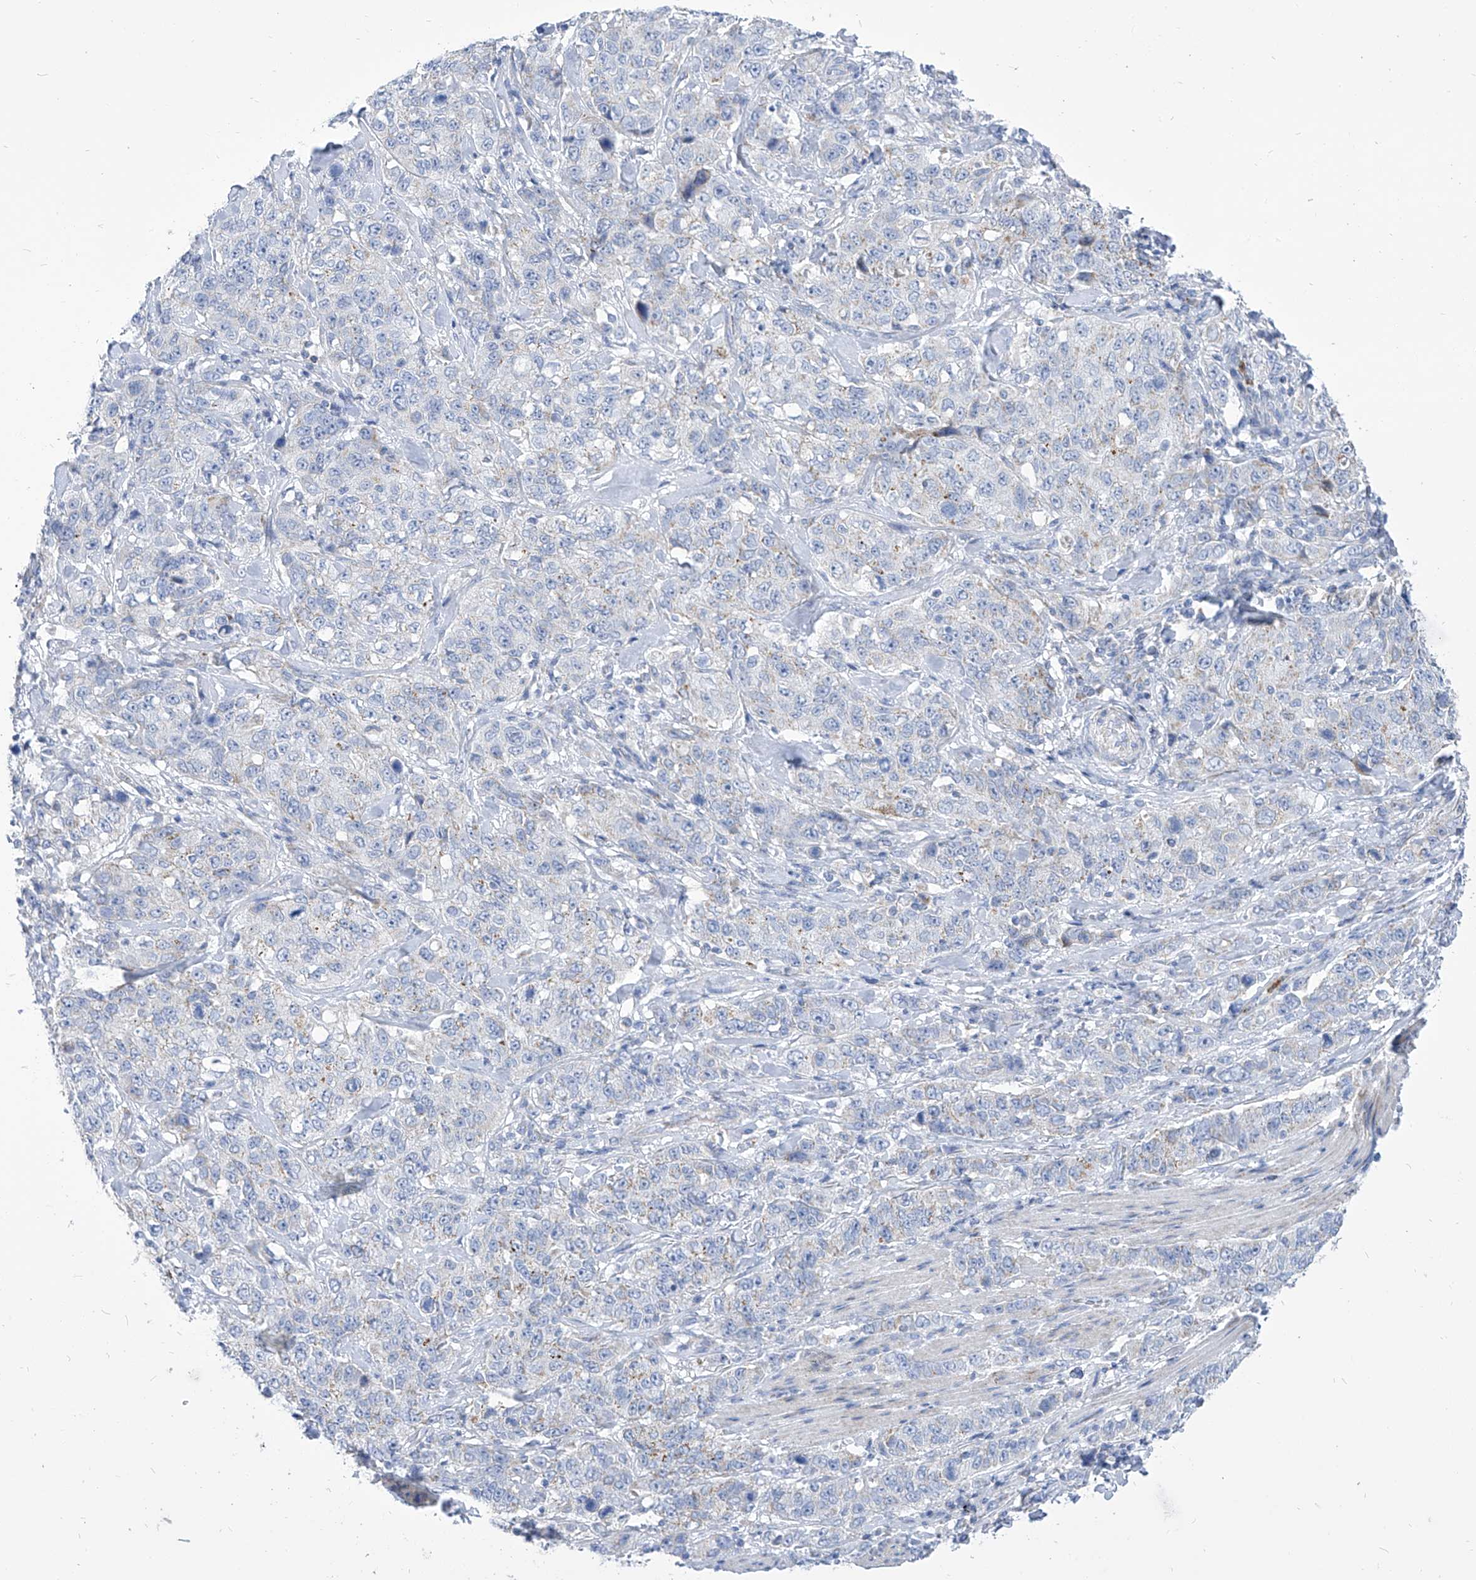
{"staining": {"intensity": "negative", "quantity": "none", "location": "none"}, "tissue": "stomach cancer", "cell_type": "Tumor cells", "image_type": "cancer", "snomed": [{"axis": "morphology", "description": "Adenocarcinoma, NOS"}, {"axis": "topography", "description": "Stomach"}], "caption": "Protein analysis of stomach cancer (adenocarcinoma) reveals no significant expression in tumor cells.", "gene": "COQ3", "patient": {"sex": "male", "age": 48}}